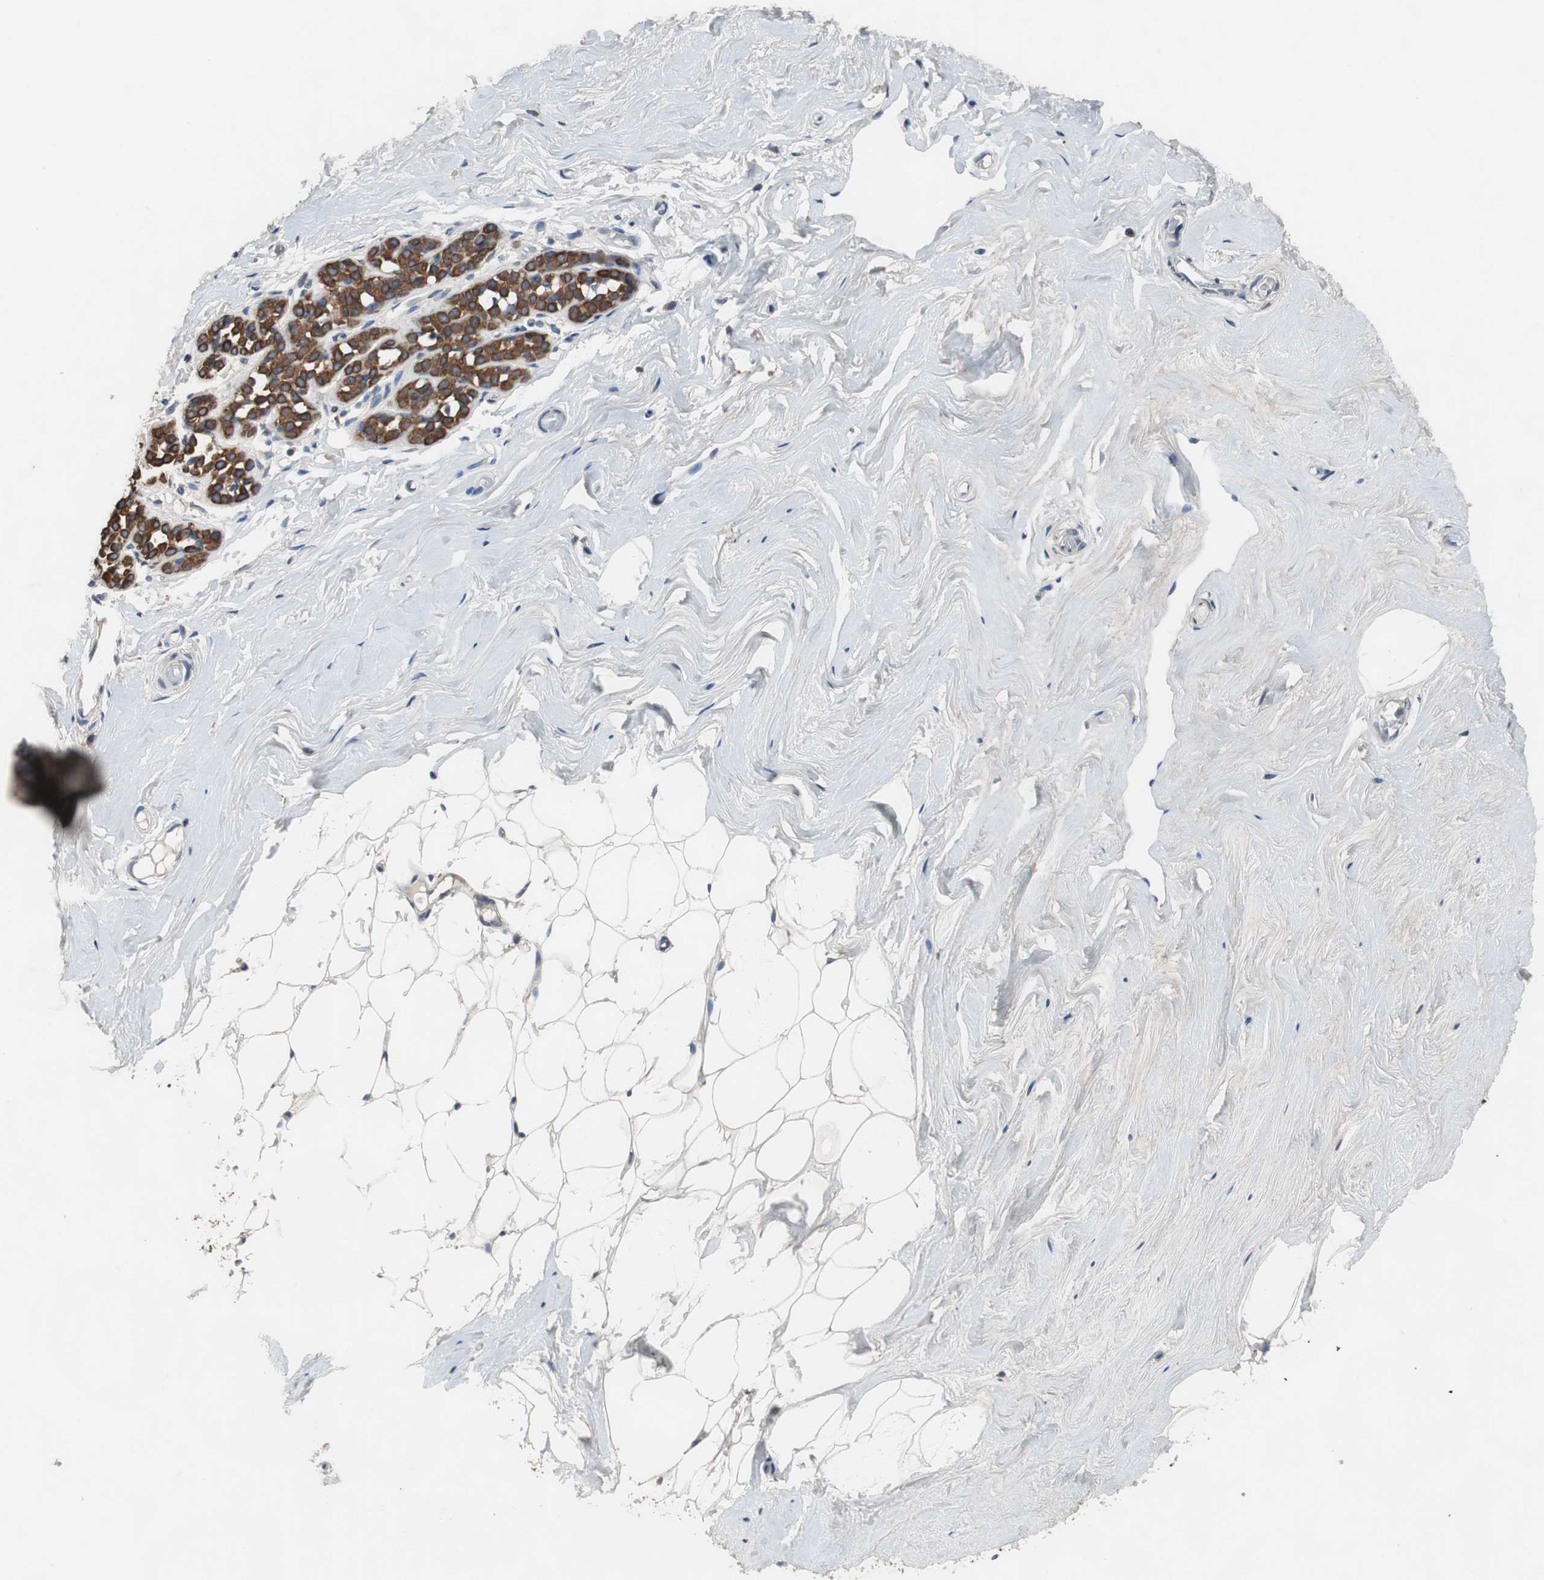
{"staining": {"intensity": "negative", "quantity": "none", "location": "none"}, "tissue": "breast", "cell_type": "Adipocytes", "image_type": "normal", "snomed": [{"axis": "morphology", "description": "Normal tissue, NOS"}, {"axis": "topography", "description": "Breast"}], "caption": "Immunohistochemical staining of benign breast shows no significant positivity in adipocytes.", "gene": "USP10", "patient": {"sex": "female", "age": 75}}